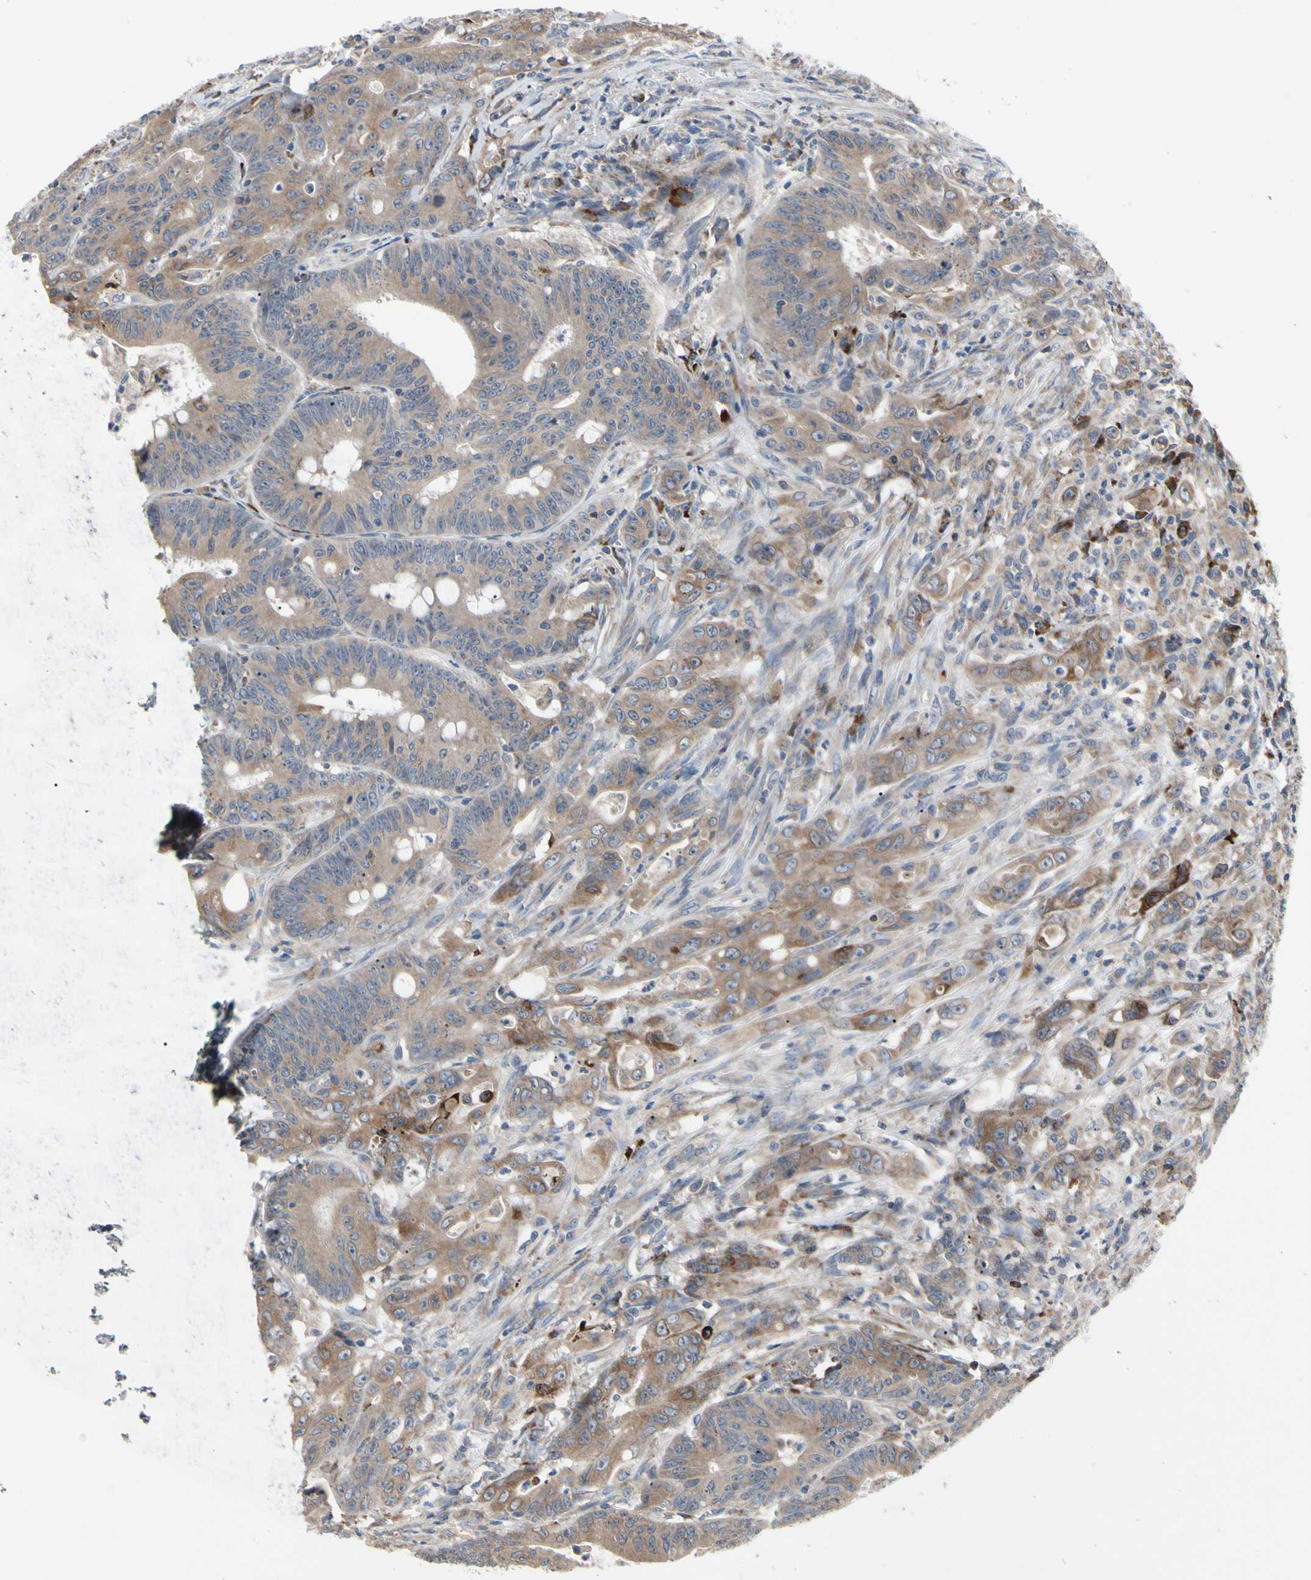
{"staining": {"intensity": "weak", "quantity": ">75%", "location": "cytoplasmic/membranous"}, "tissue": "colorectal cancer", "cell_type": "Tumor cells", "image_type": "cancer", "snomed": [{"axis": "morphology", "description": "Adenocarcinoma, NOS"}, {"axis": "topography", "description": "Colon"}], "caption": "Colorectal cancer stained for a protein exhibits weak cytoplasmic/membranous positivity in tumor cells.", "gene": "MMEL1", "patient": {"sex": "male", "age": 45}}